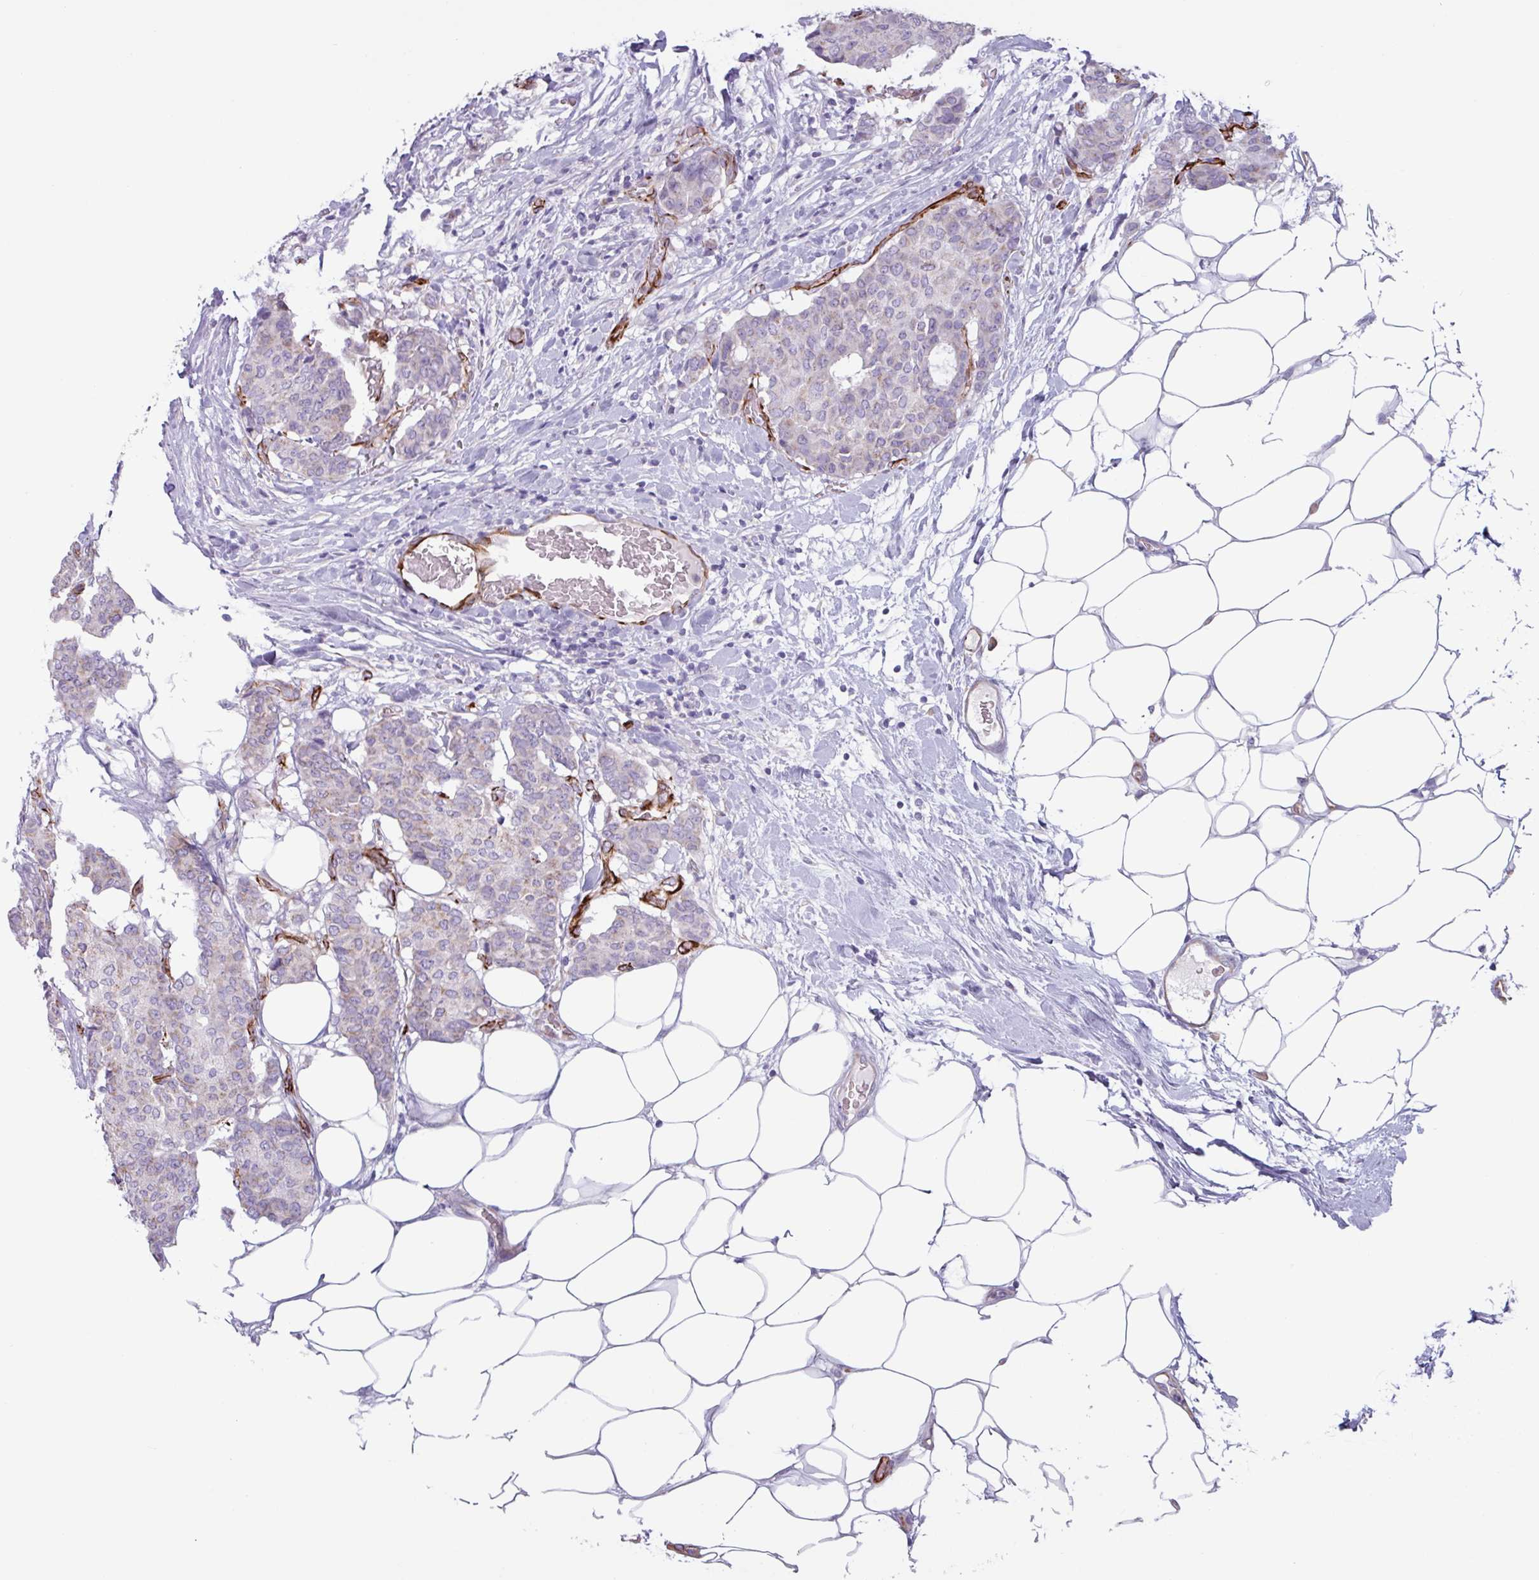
{"staining": {"intensity": "negative", "quantity": "none", "location": "none"}, "tissue": "breast cancer", "cell_type": "Tumor cells", "image_type": "cancer", "snomed": [{"axis": "morphology", "description": "Duct carcinoma"}, {"axis": "topography", "description": "Breast"}], "caption": "Immunohistochemical staining of human breast cancer reveals no significant staining in tumor cells. (Stains: DAB (3,3'-diaminobenzidine) immunohistochemistry with hematoxylin counter stain, Microscopy: brightfield microscopy at high magnification).", "gene": "BTD", "patient": {"sex": "female", "age": 75}}